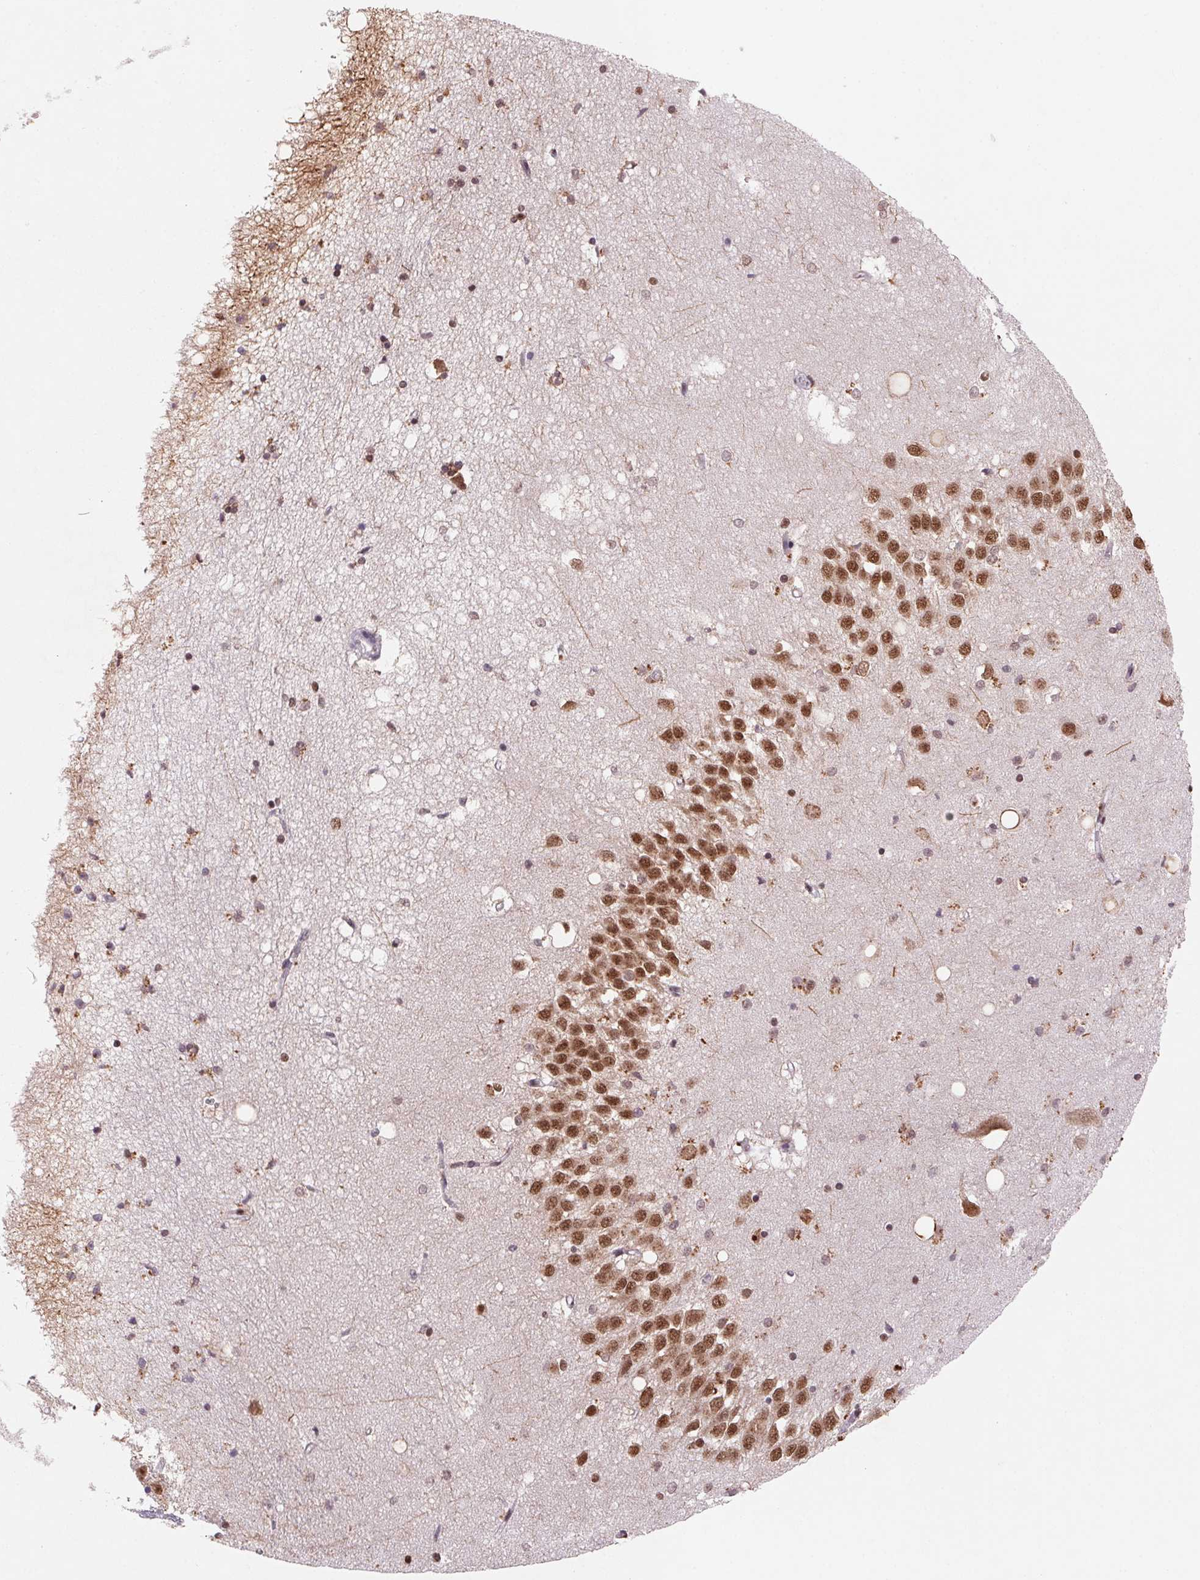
{"staining": {"intensity": "strong", "quantity": "25%-75%", "location": "nuclear"}, "tissue": "hippocampus", "cell_type": "Glial cells", "image_type": "normal", "snomed": [{"axis": "morphology", "description": "Normal tissue, NOS"}, {"axis": "topography", "description": "Hippocampus"}], "caption": "Glial cells display high levels of strong nuclear staining in approximately 25%-75% of cells in unremarkable human hippocampus.", "gene": "SNRPG", "patient": {"sex": "male", "age": 58}}